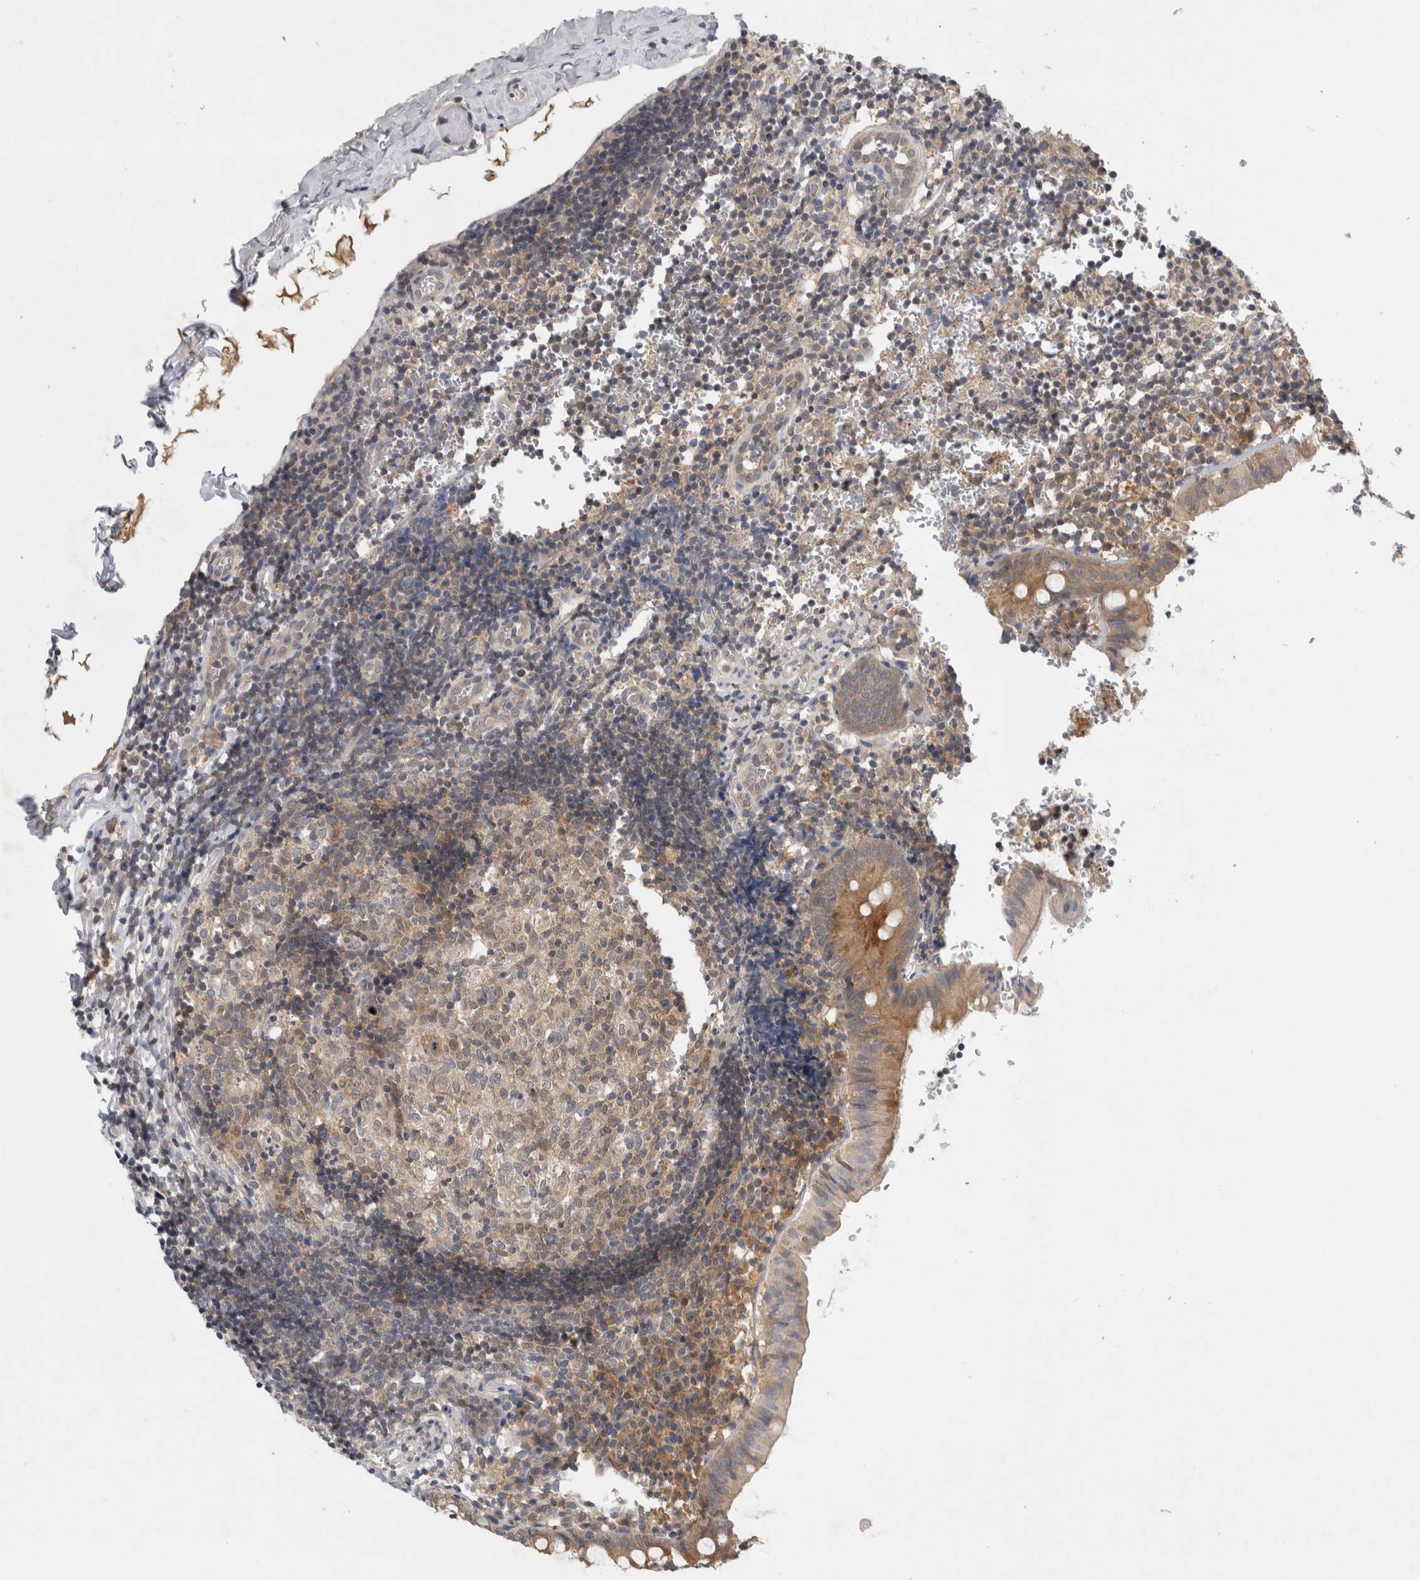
{"staining": {"intensity": "moderate", "quantity": ">75%", "location": "cytoplasmic/membranous"}, "tissue": "appendix", "cell_type": "Glandular cells", "image_type": "normal", "snomed": [{"axis": "morphology", "description": "Normal tissue, NOS"}, {"axis": "topography", "description": "Appendix"}], "caption": "The image displays staining of benign appendix, revealing moderate cytoplasmic/membranous protein staining (brown color) within glandular cells.", "gene": "AASDHPPT", "patient": {"sex": "male", "age": 8}}